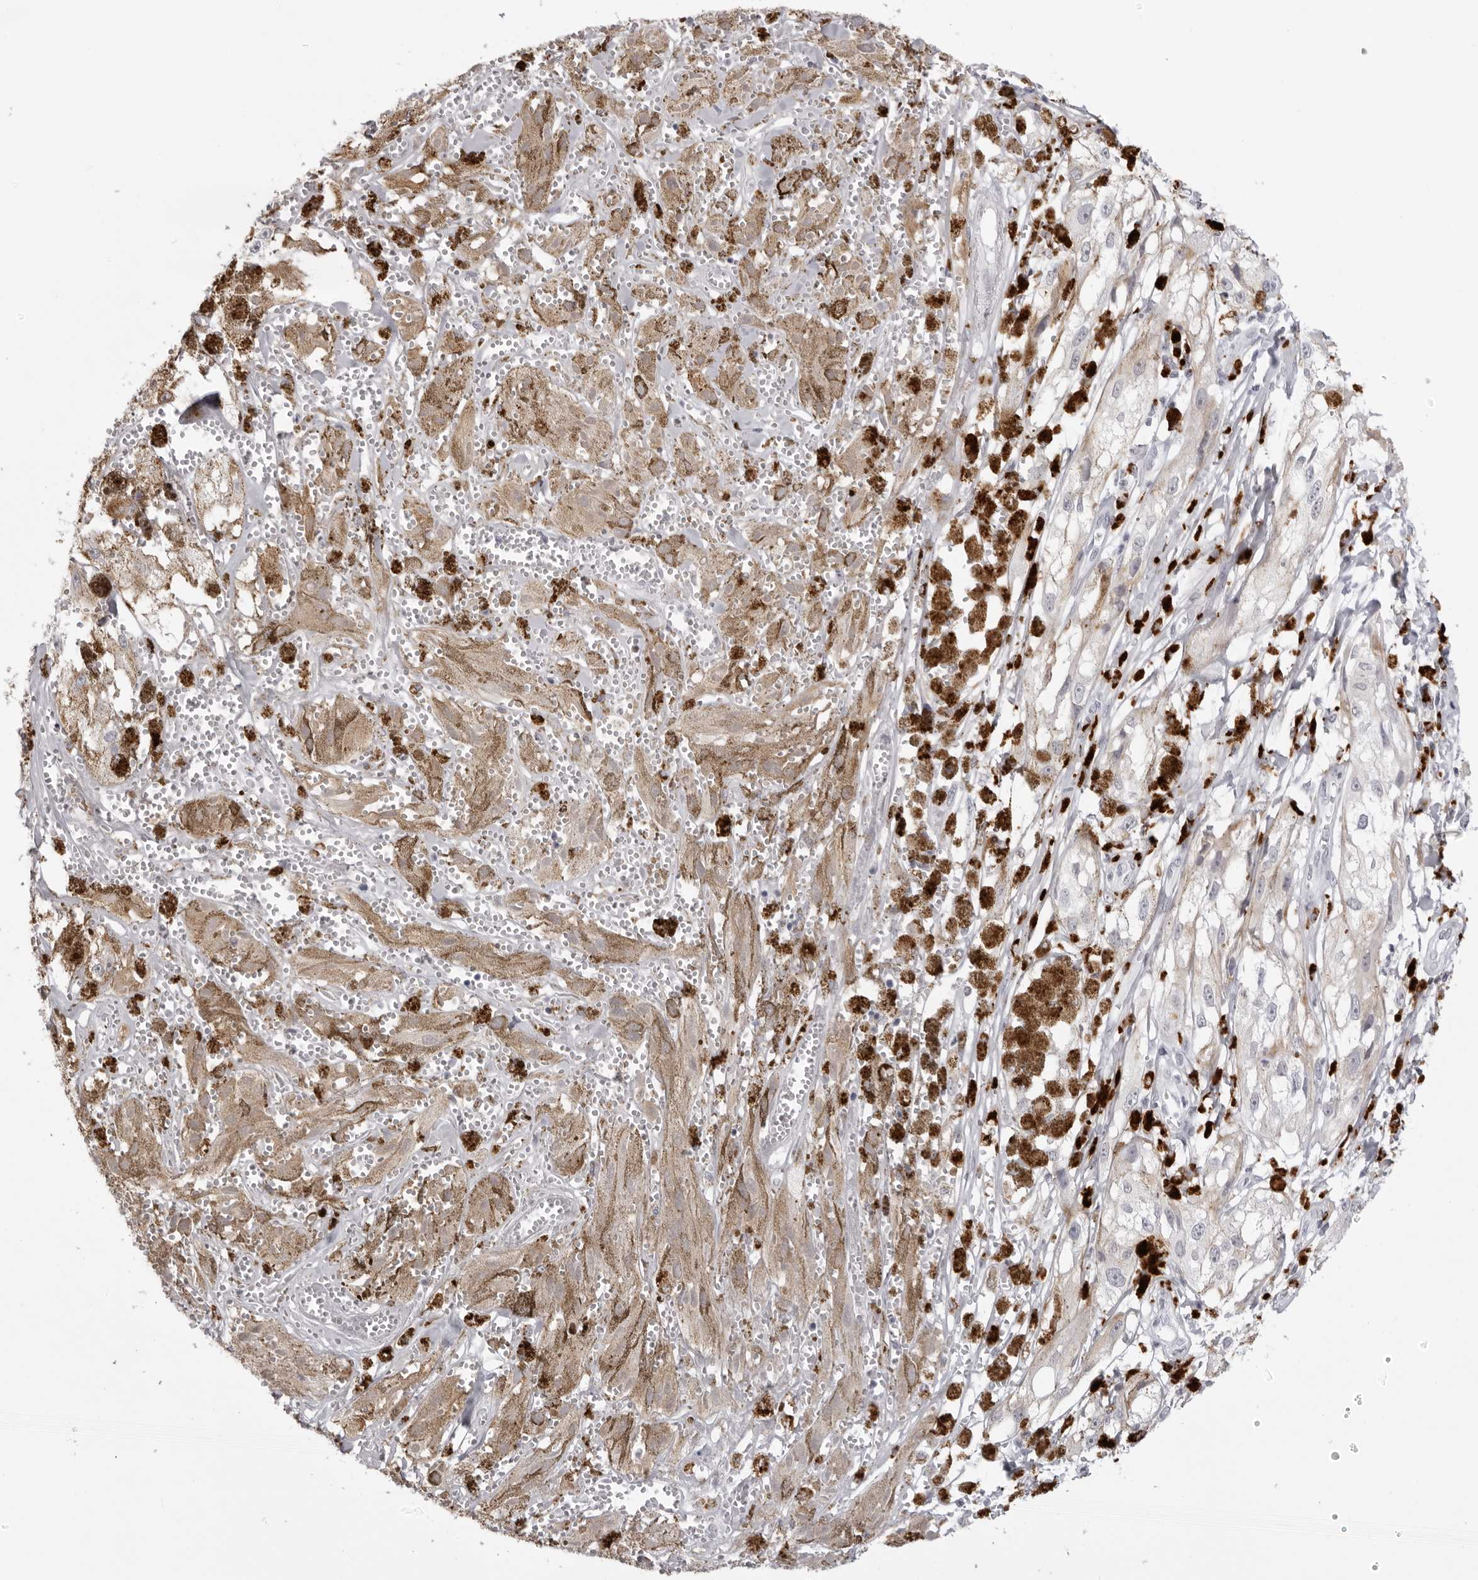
{"staining": {"intensity": "negative", "quantity": "none", "location": "none"}, "tissue": "melanoma", "cell_type": "Tumor cells", "image_type": "cancer", "snomed": [{"axis": "morphology", "description": "Malignant melanoma, NOS"}, {"axis": "topography", "description": "Skin"}], "caption": "Protein analysis of melanoma exhibits no significant expression in tumor cells.", "gene": "IL25", "patient": {"sex": "male", "age": 88}}